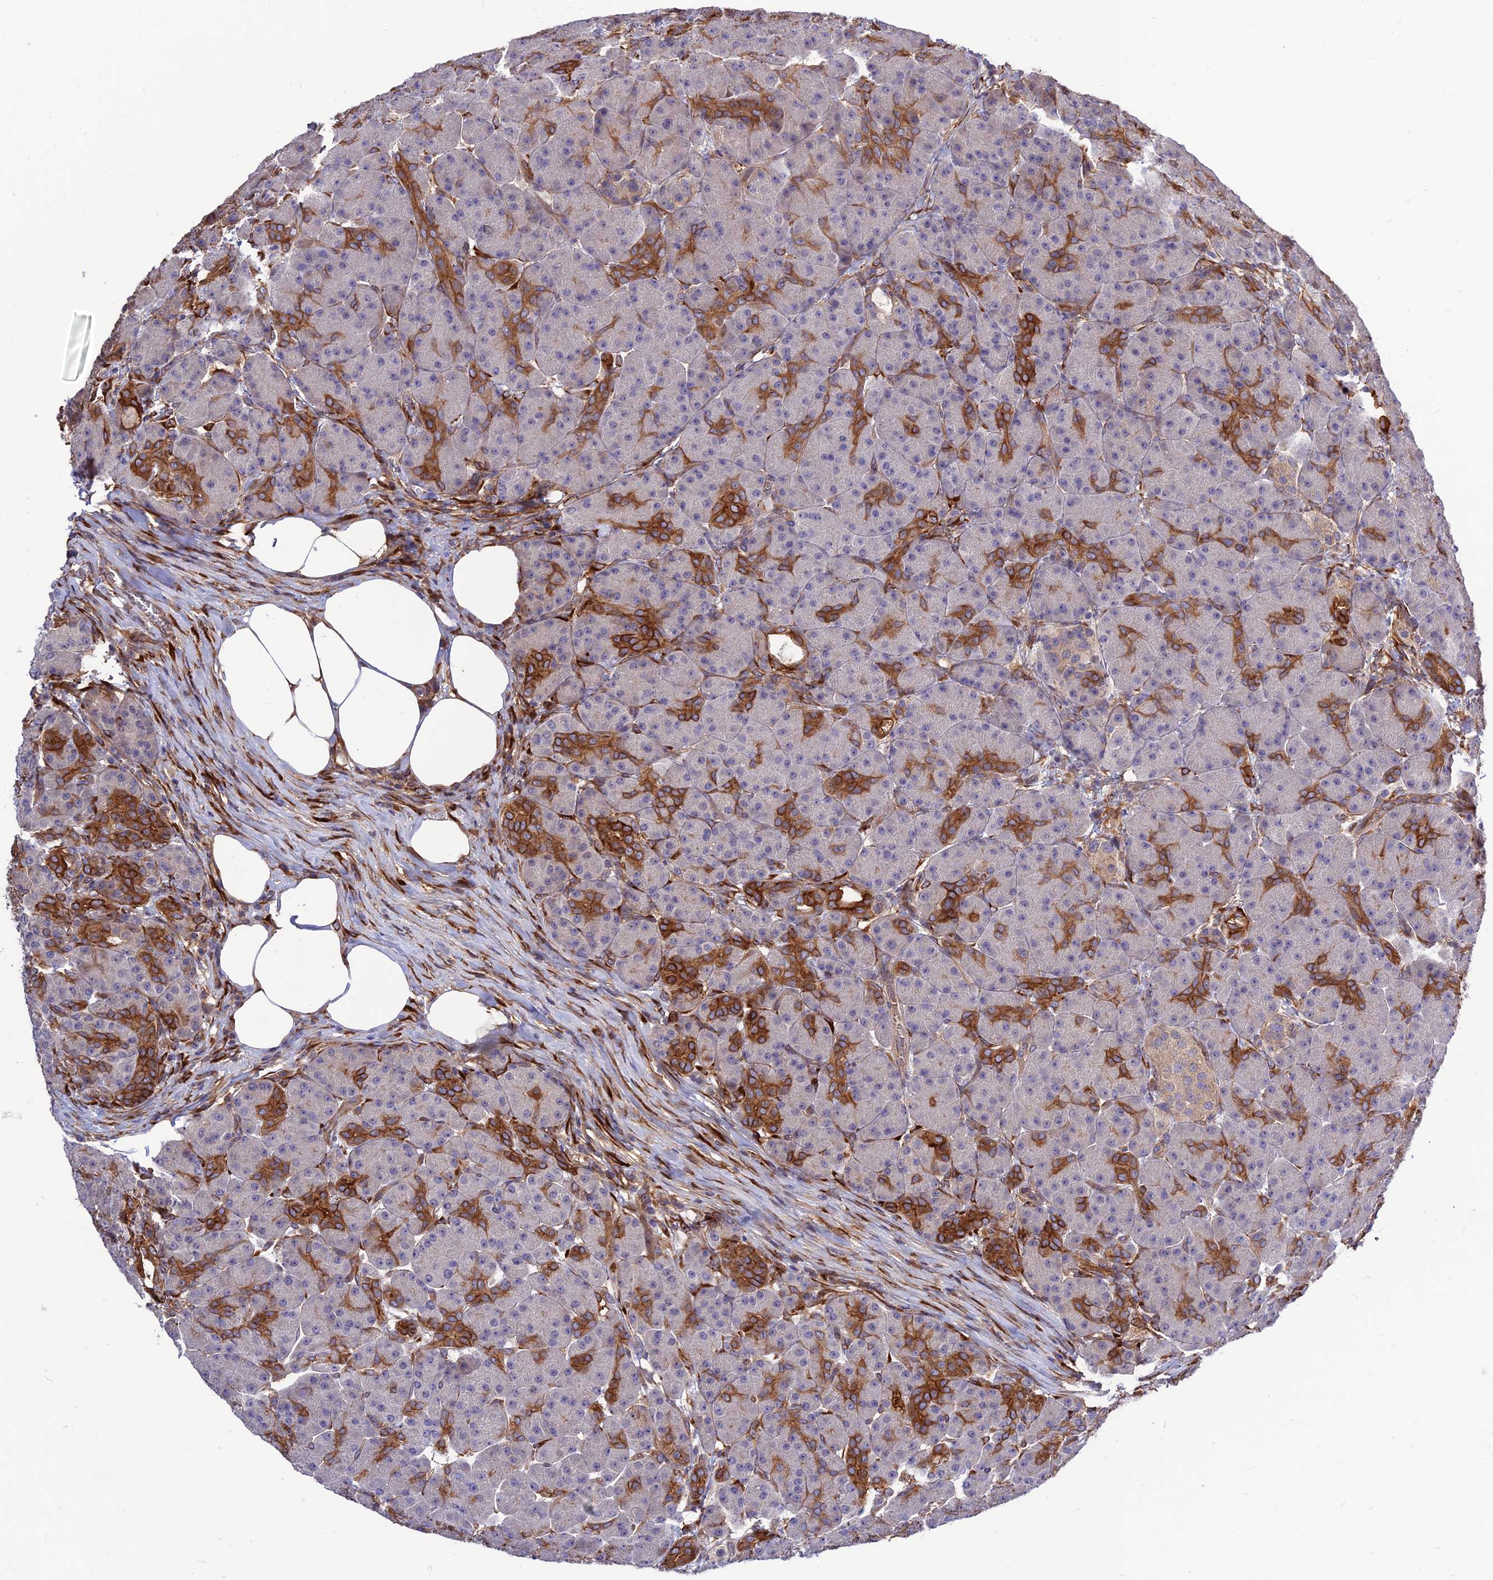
{"staining": {"intensity": "strong", "quantity": "<25%", "location": "cytoplasmic/membranous"}, "tissue": "pancreas", "cell_type": "Exocrine glandular cells", "image_type": "normal", "snomed": [{"axis": "morphology", "description": "Normal tissue, NOS"}, {"axis": "topography", "description": "Pancreas"}], "caption": "Immunohistochemistry (IHC) micrograph of unremarkable pancreas stained for a protein (brown), which exhibits medium levels of strong cytoplasmic/membranous positivity in about <25% of exocrine glandular cells.", "gene": "CRTAP", "patient": {"sex": "male", "age": 63}}